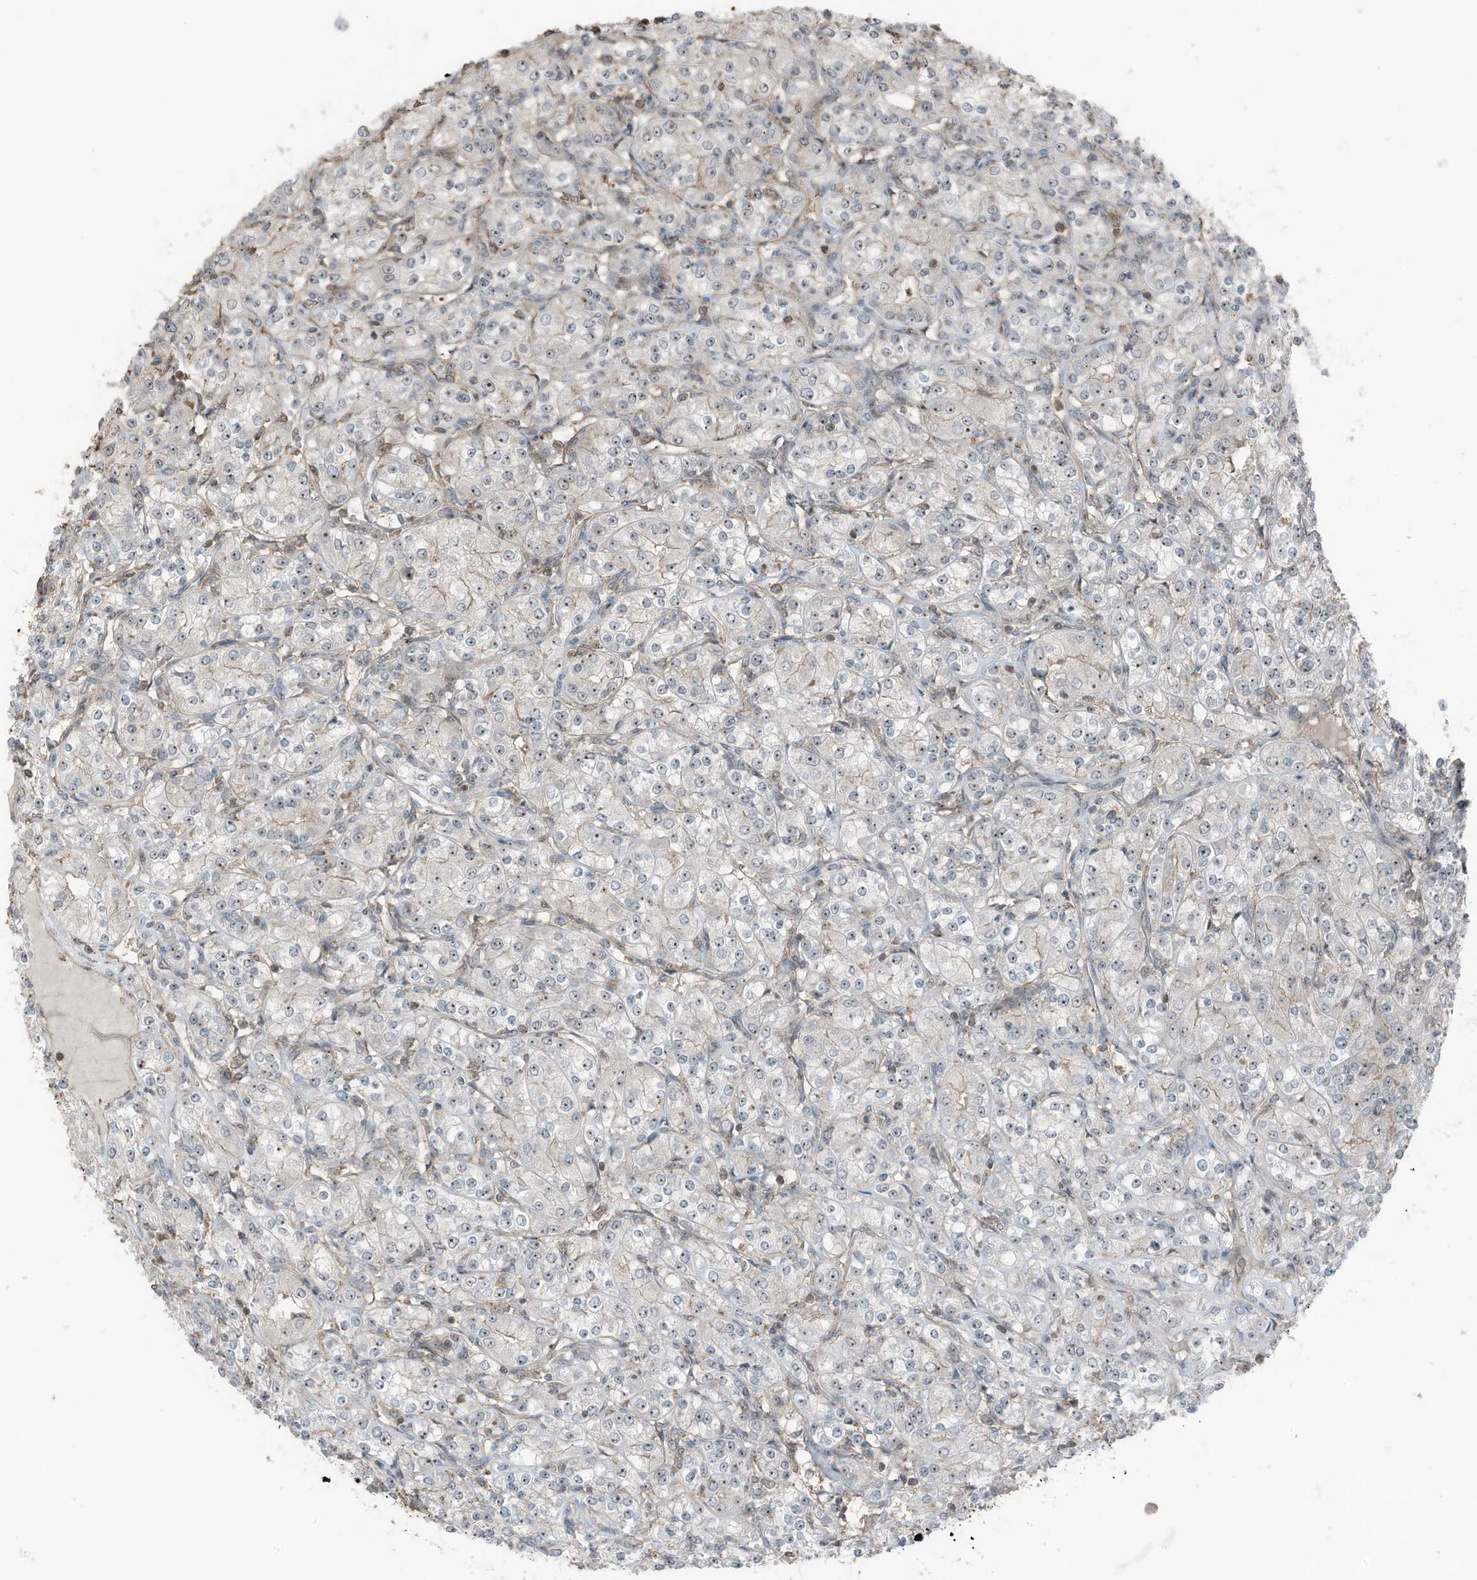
{"staining": {"intensity": "moderate", "quantity": "25%-75%", "location": "nuclear"}, "tissue": "renal cancer", "cell_type": "Tumor cells", "image_type": "cancer", "snomed": [{"axis": "morphology", "description": "Adenocarcinoma, NOS"}, {"axis": "topography", "description": "Kidney"}], "caption": "DAB (3,3'-diaminobenzidine) immunohistochemical staining of human renal adenocarcinoma displays moderate nuclear protein staining in about 25%-75% of tumor cells.", "gene": "UTP3", "patient": {"sex": "male", "age": 77}}